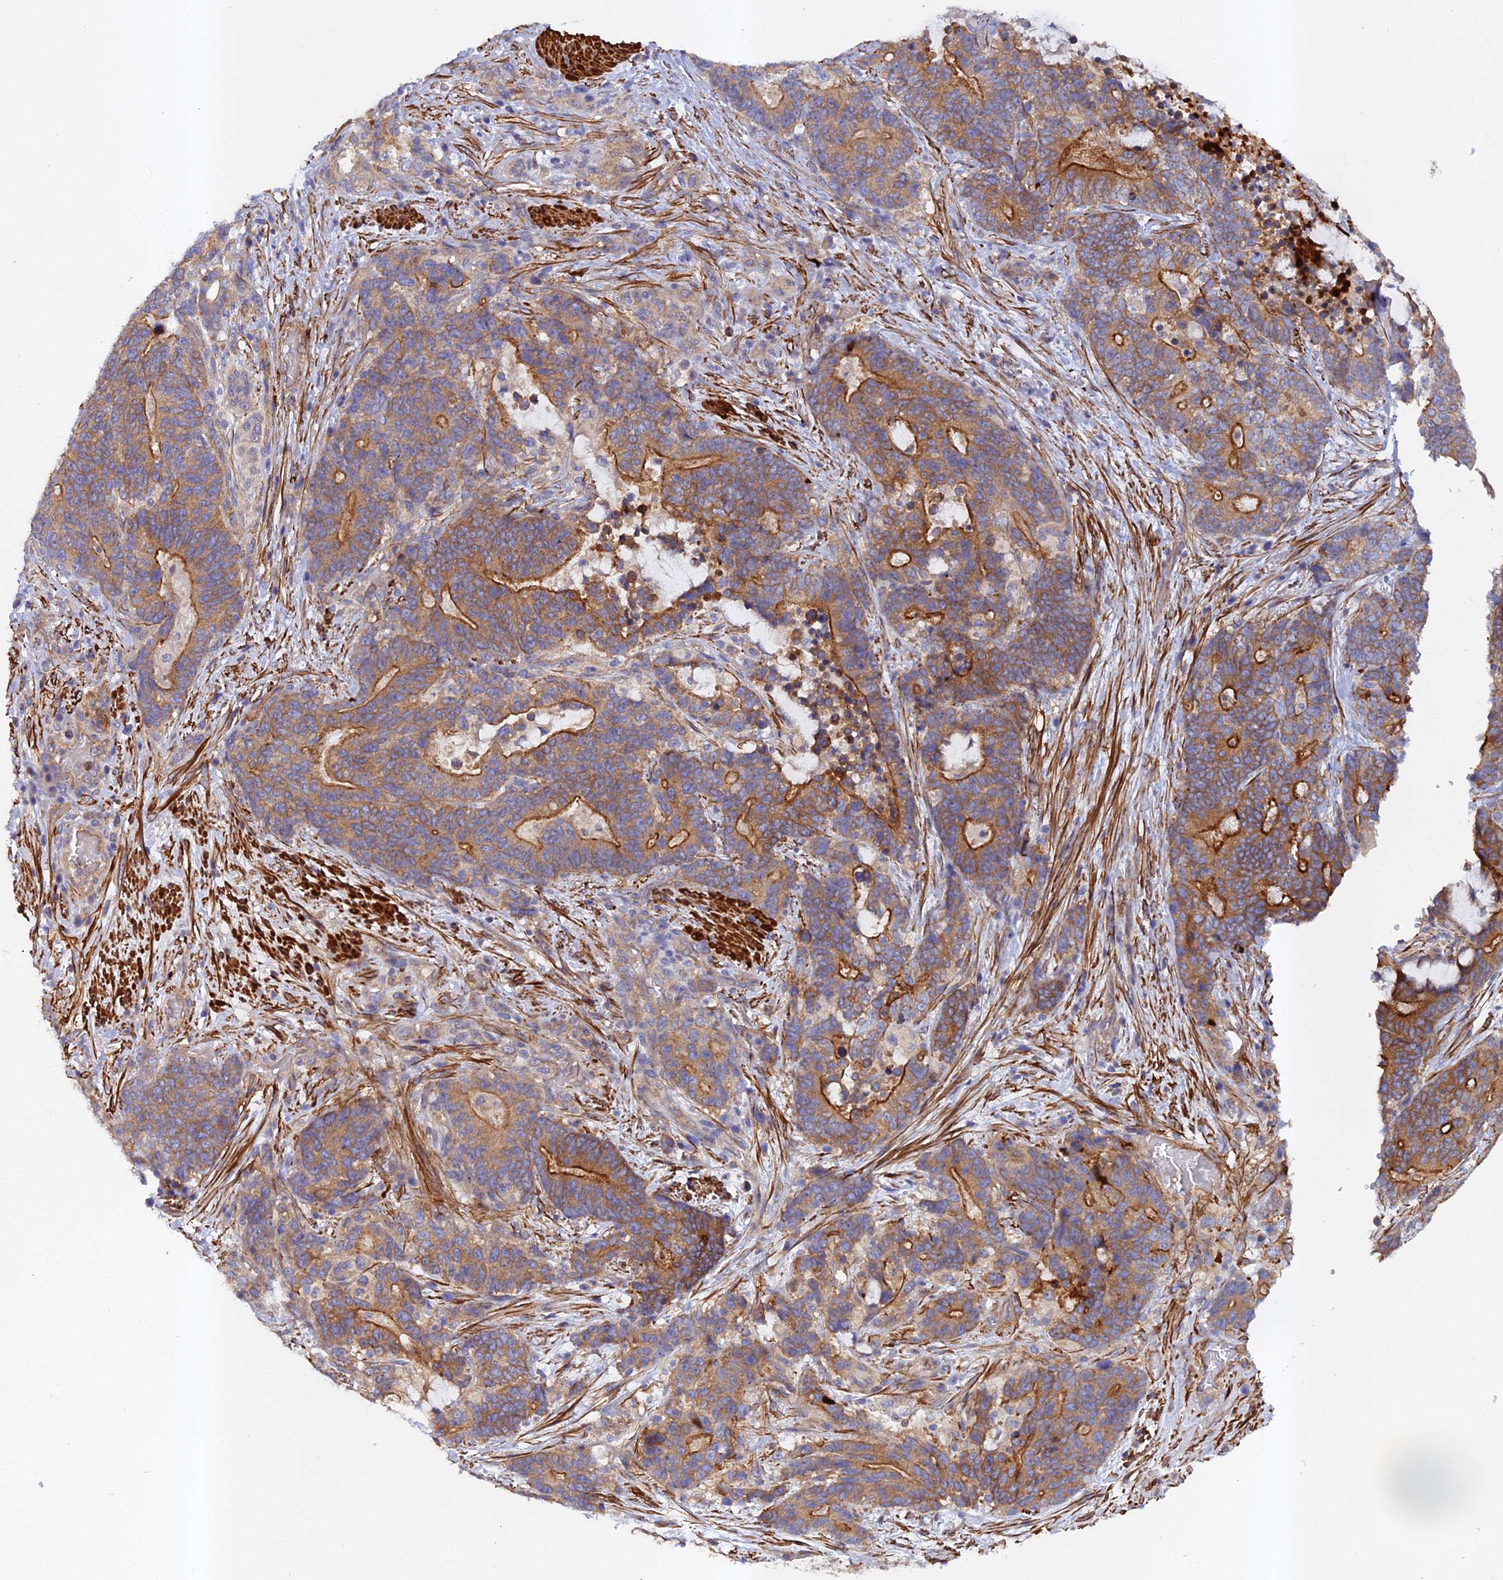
{"staining": {"intensity": "moderate", "quantity": ">75%", "location": "cytoplasmic/membranous"}, "tissue": "stomach cancer", "cell_type": "Tumor cells", "image_type": "cancer", "snomed": [{"axis": "morphology", "description": "Normal tissue, NOS"}, {"axis": "morphology", "description": "Adenocarcinoma, NOS"}, {"axis": "topography", "description": "Stomach"}], "caption": "Protein expression analysis of human adenocarcinoma (stomach) reveals moderate cytoplasmic/membranous expression in about >75% of tumor cells.", "gene": "RALGAPA2", "patient": {"sex": "female", "age": 64}}